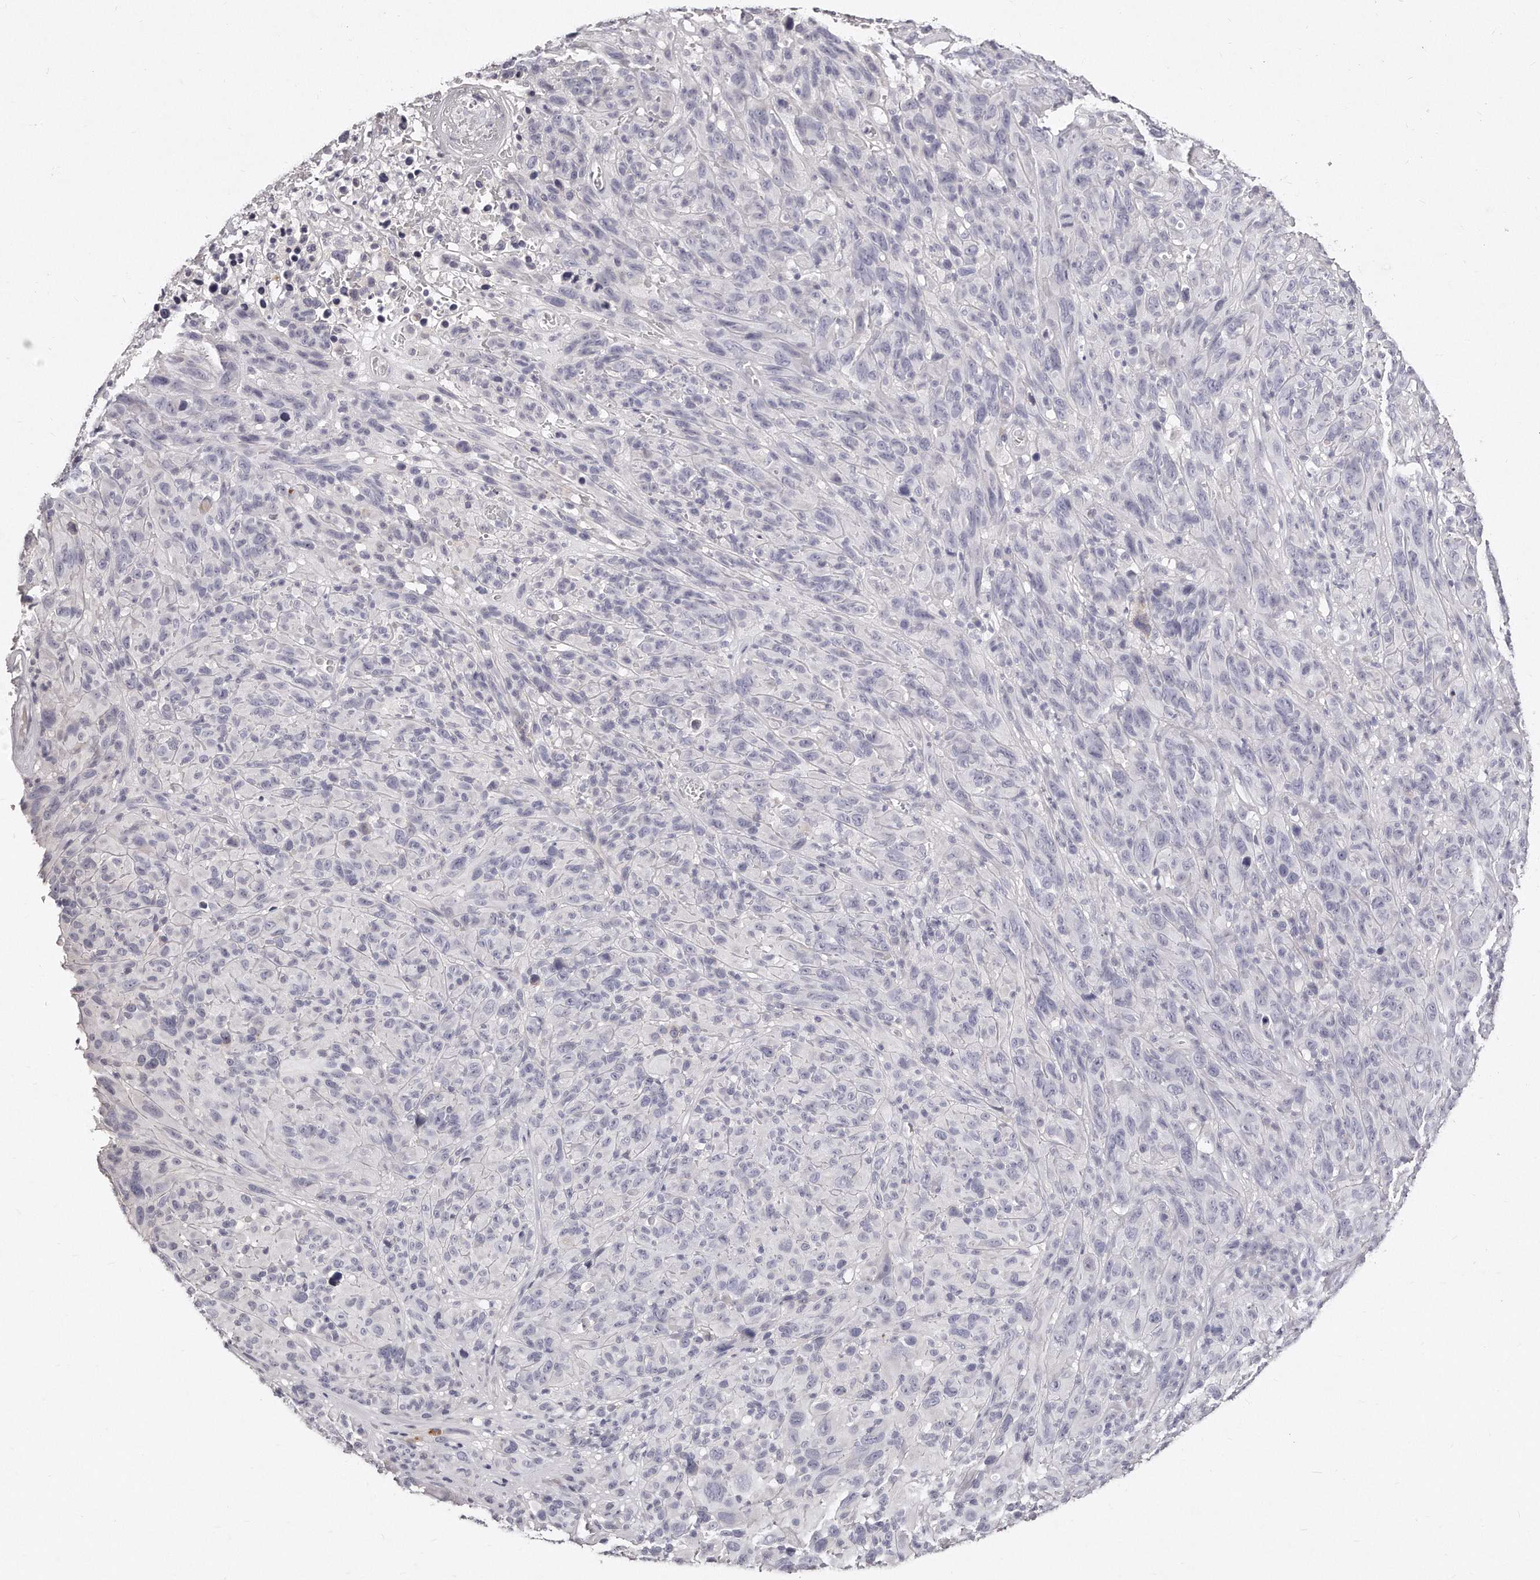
{"staining": {"intensity": "negative", "quantity": "none", "location": "none"}, "tissue": "melanoma", "cell_type": "Tumor cells", "image_type": "cancer", "snomed": [{"axis": "morphology", "description": "Malignant melanoma, NOS"}, {"axis": "topography", "description": "Skin of head"}], "caption": "Immunohistochemistry histopathology image of human malignant melanoma stained for a protein (brown), which shows no staining in tumor cells. The staining was performed using DAB (3,3'-diaminobenzidine) to visualize the protein expression in brown, while the nuclei were stained in blue with hematoxylin (Magnification: 20x).", "gene": "GDA", "patient": {"sex": "male", "age": 96}}